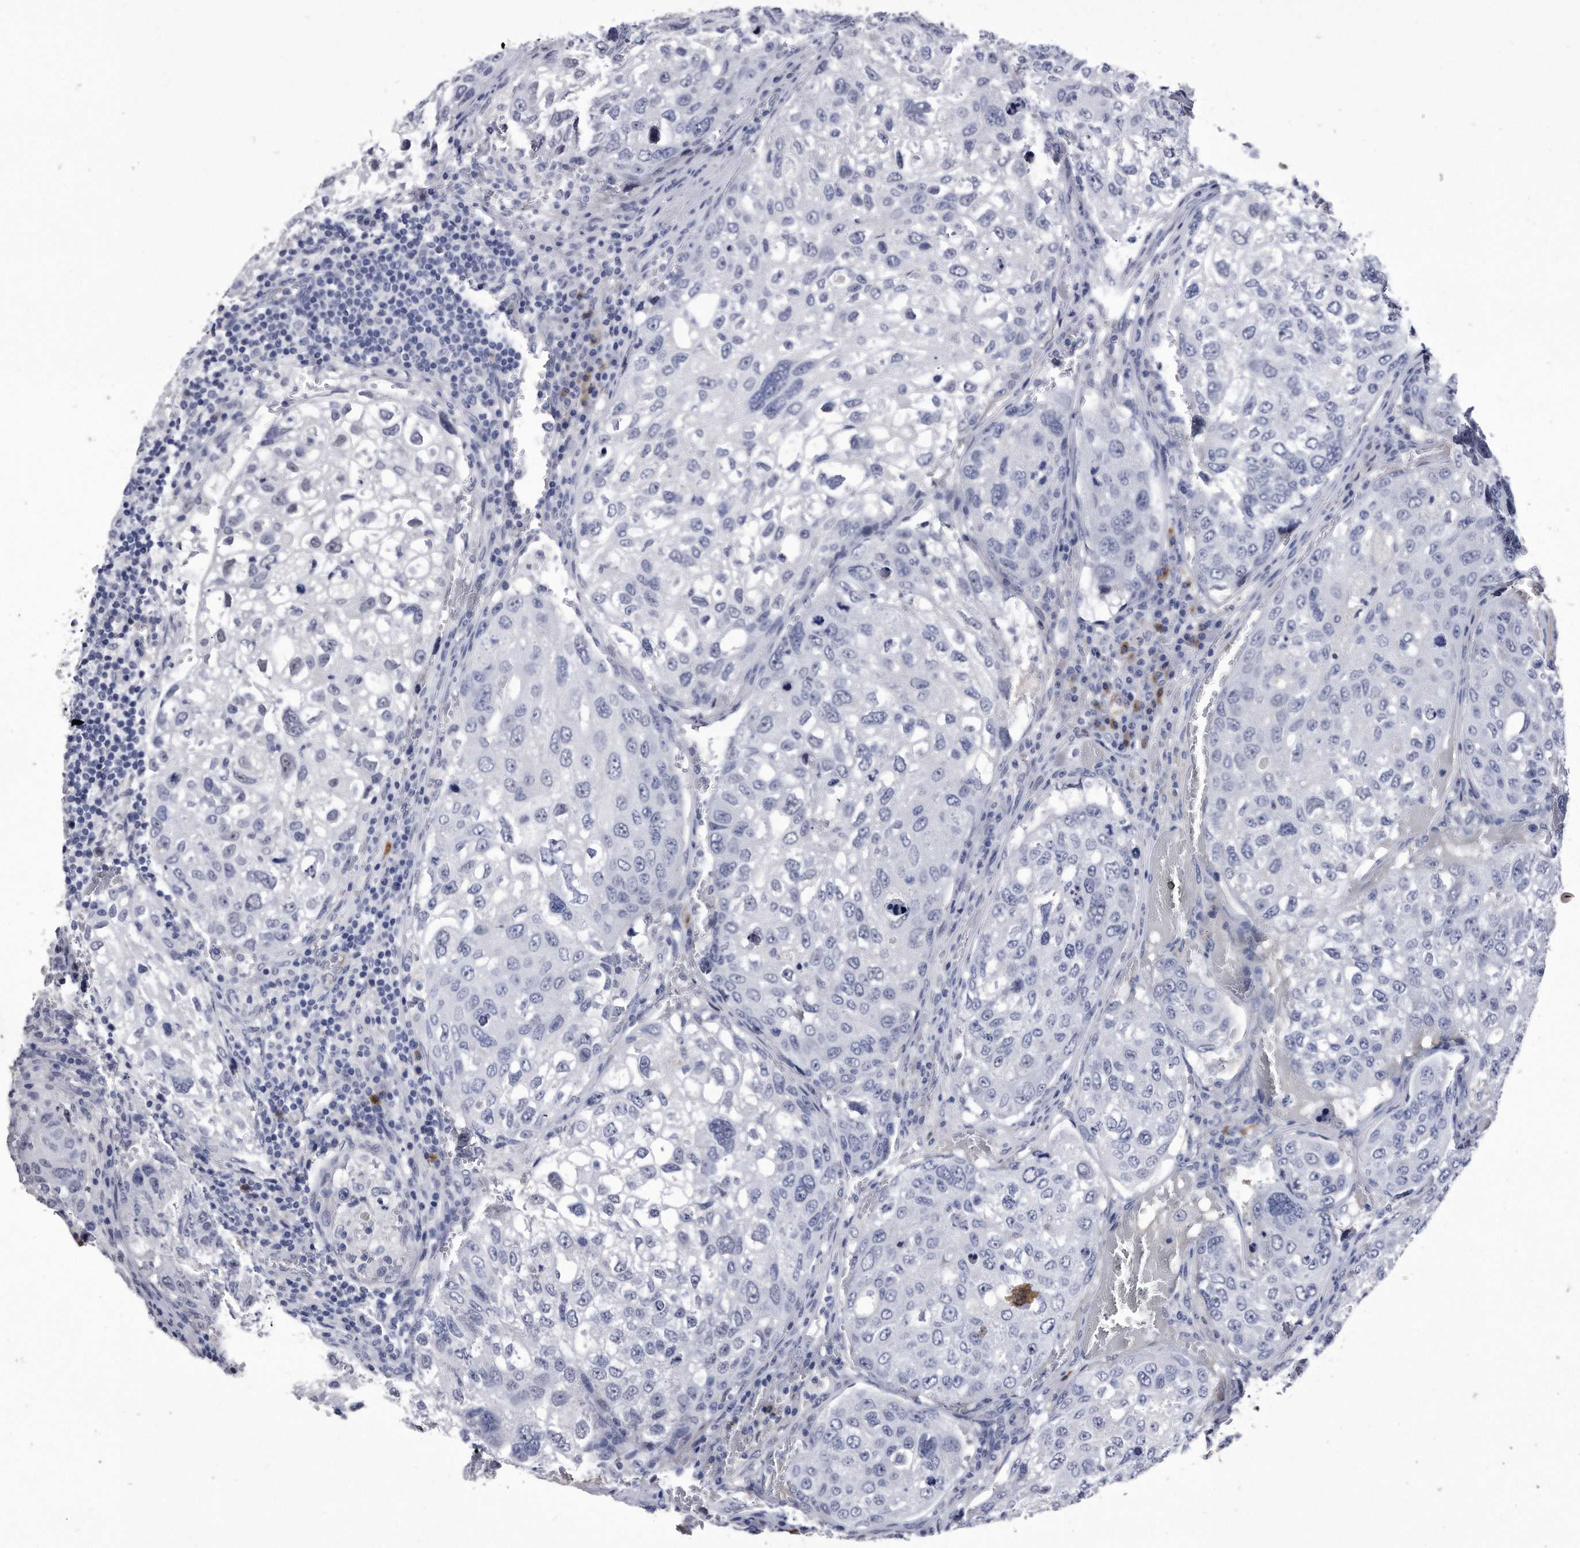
{"staining": {"intensity": "negative", "quantity": "none", "location": "none"}, "tissue": "urothelial cancer", "cell_type": "Tumor cells", "image_type": "cancer", "snomed": [{"axis": "morphology", "description": "Urothelial carcinoma, High grade"}, {"axis": "topography", "description": "Lymph node"}, {"axis": "topography", "description": "Urinary bladder"}], "caption": "A high-resolution photomicrograph shows IHC staining of urothelial carcinoma (high-grade), which demonstrates no significant expression in tumor cells.", "gene": "KCTD8", "patient": {"sex": "male", "age": 51}}